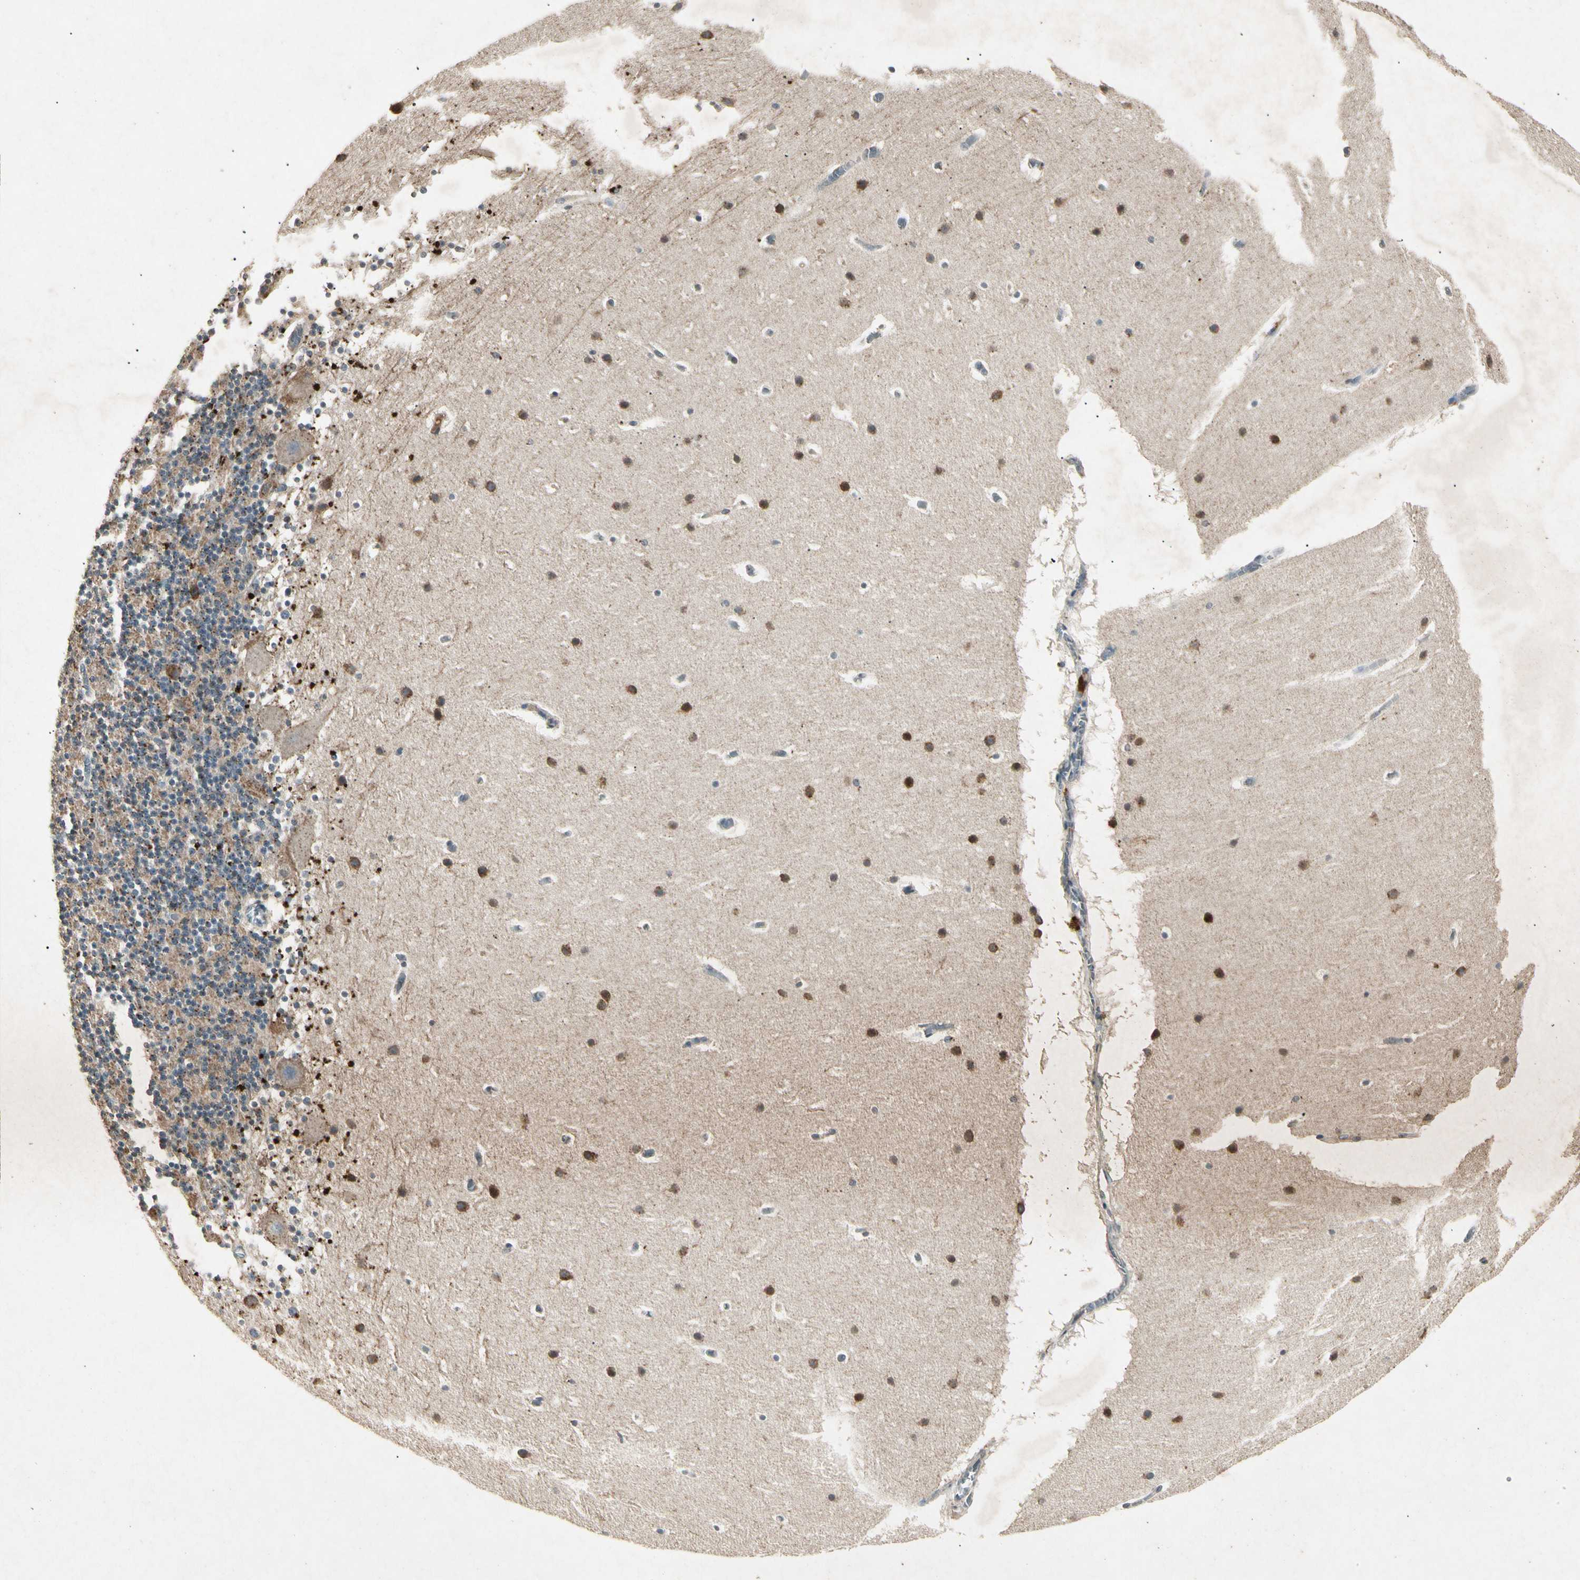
{"staining": {"intensity": "moderate", "quantity": ">75%", "location": "cytoplasmic/membranous"}, "tissue": "cerebellum", "cell_type": "Cells in granular layer", "image_type": "normal", "snomed": [{"axis": "morphology", "description": "Normal tissue, NOS"}, {"axis": "topography", "description": "Cerebellum"}], "caption": "Immunohistochemistry (IHC) staining of benign cerebellum, which reveals medium levels of moderate cytoplasmic/membranous positivity in about >75% of cells in granular layer indicating moderate cytoplasmic/membranous protein staining. The staining was performed using DAB (3,3'-diaminobenzidine) (brown) for protein detection and nuclei were counterstained in hematoxylin (blue).", "gene": "CP", "patient": {"sex": "male", "age": 45}}